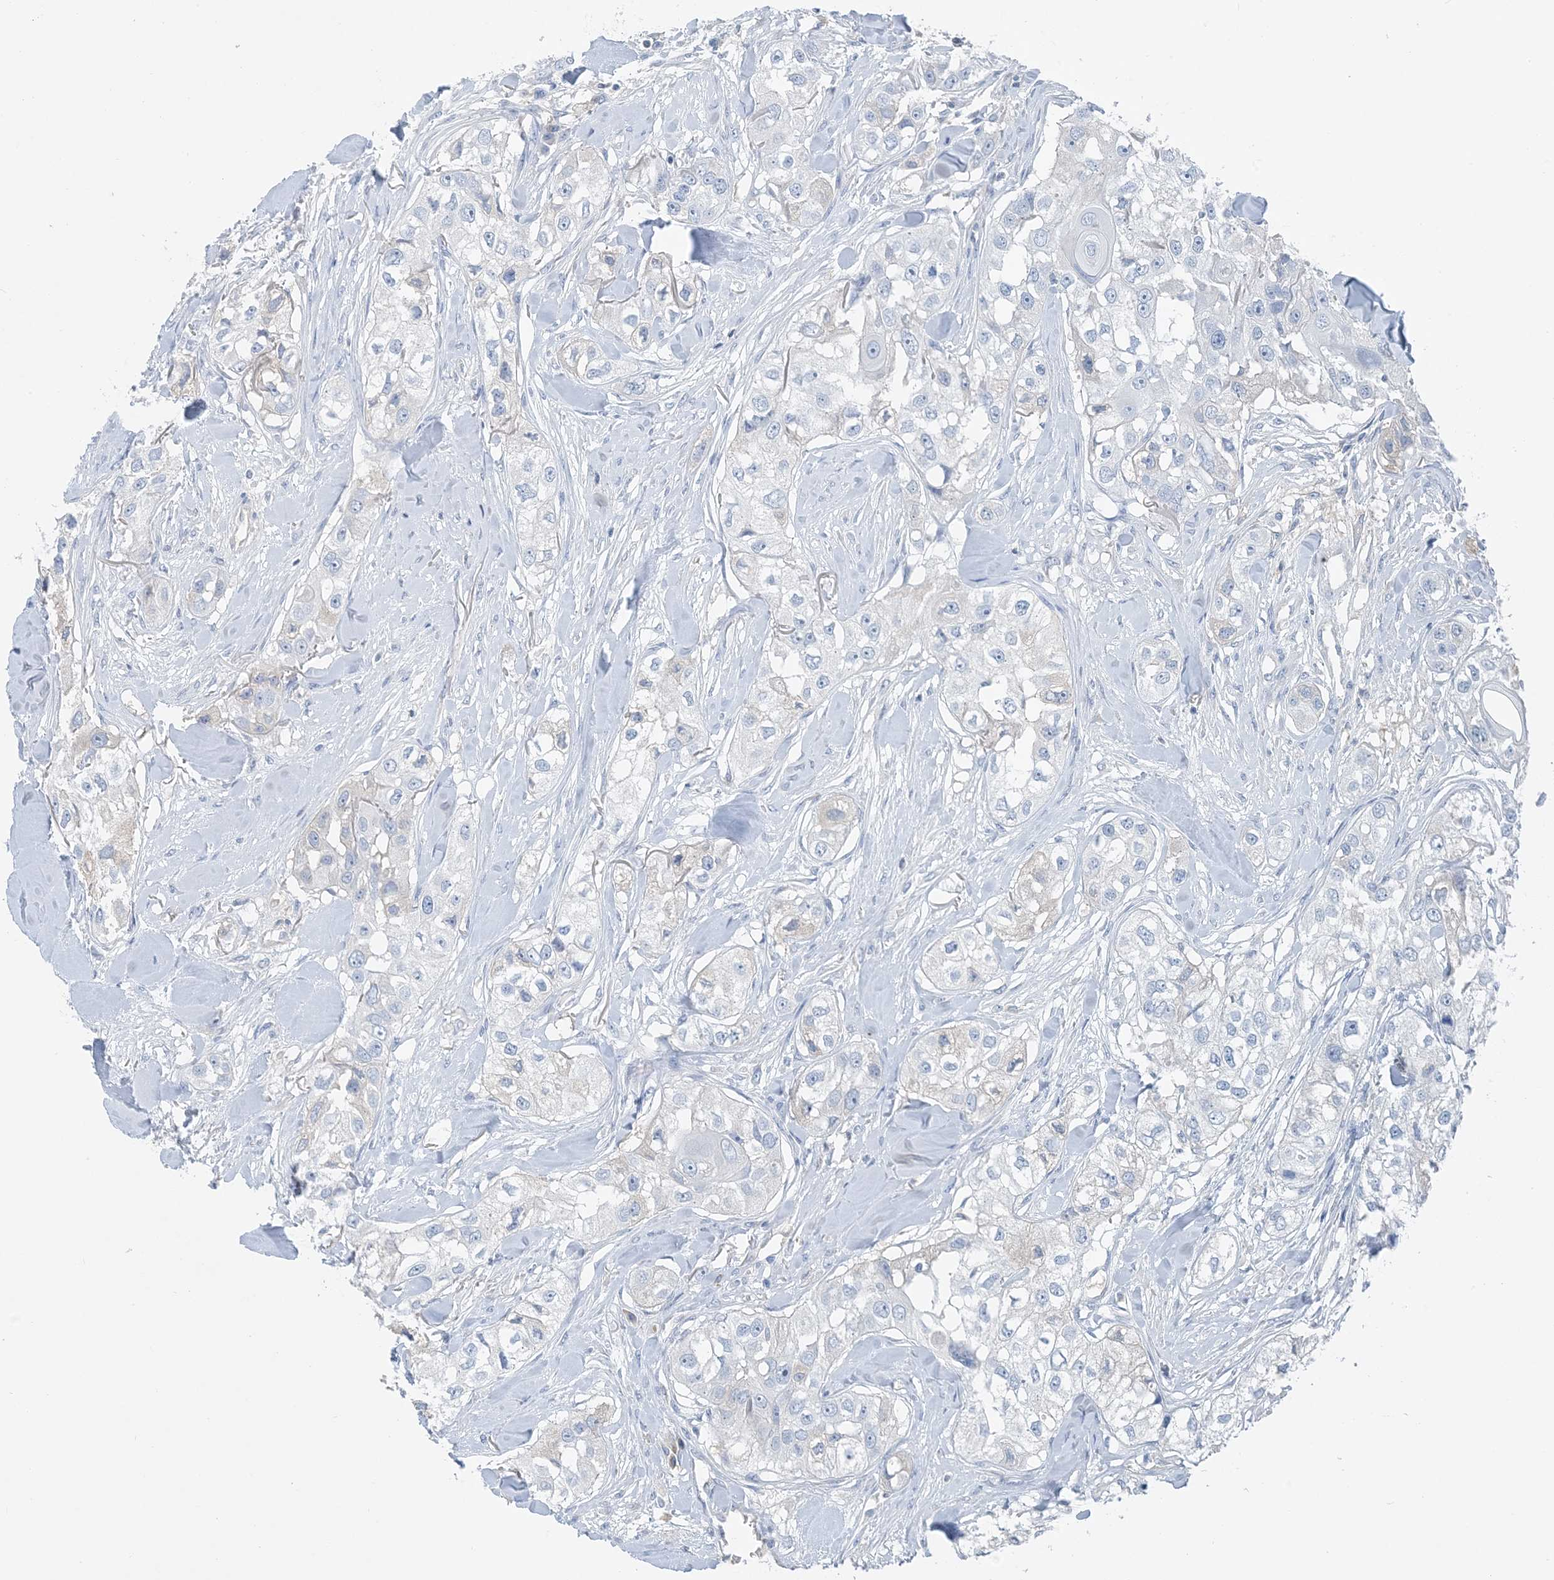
{"staining": {"intensity": "negative", "quantity": "none", "location": "none"}, "tissue": "head and neck cancer", "cell_type": "Tumor cells", "image_type": "cancer", "snomed": [{"axis": "morphology", "description": "Normal tissue, NOS"}, {"axis": "morphology", "description": "Squamous cell carcinoma, NOS"}, {"axis": "topography", "description": "Skeletal muscle"}, {"axis": "topography", "description": "Head-Neck"}], "caption": "IHC photomicrograph of neoplastic tissue: human head and neck cancer (squamous cell carcinoma) stained with DAB reveals no significant protein staining in tumor cells. (Brightfield microscopy of DAB IHC at high magnification).", "gene": "CTRL", "patient": {"sex": "male", "age": 51}}